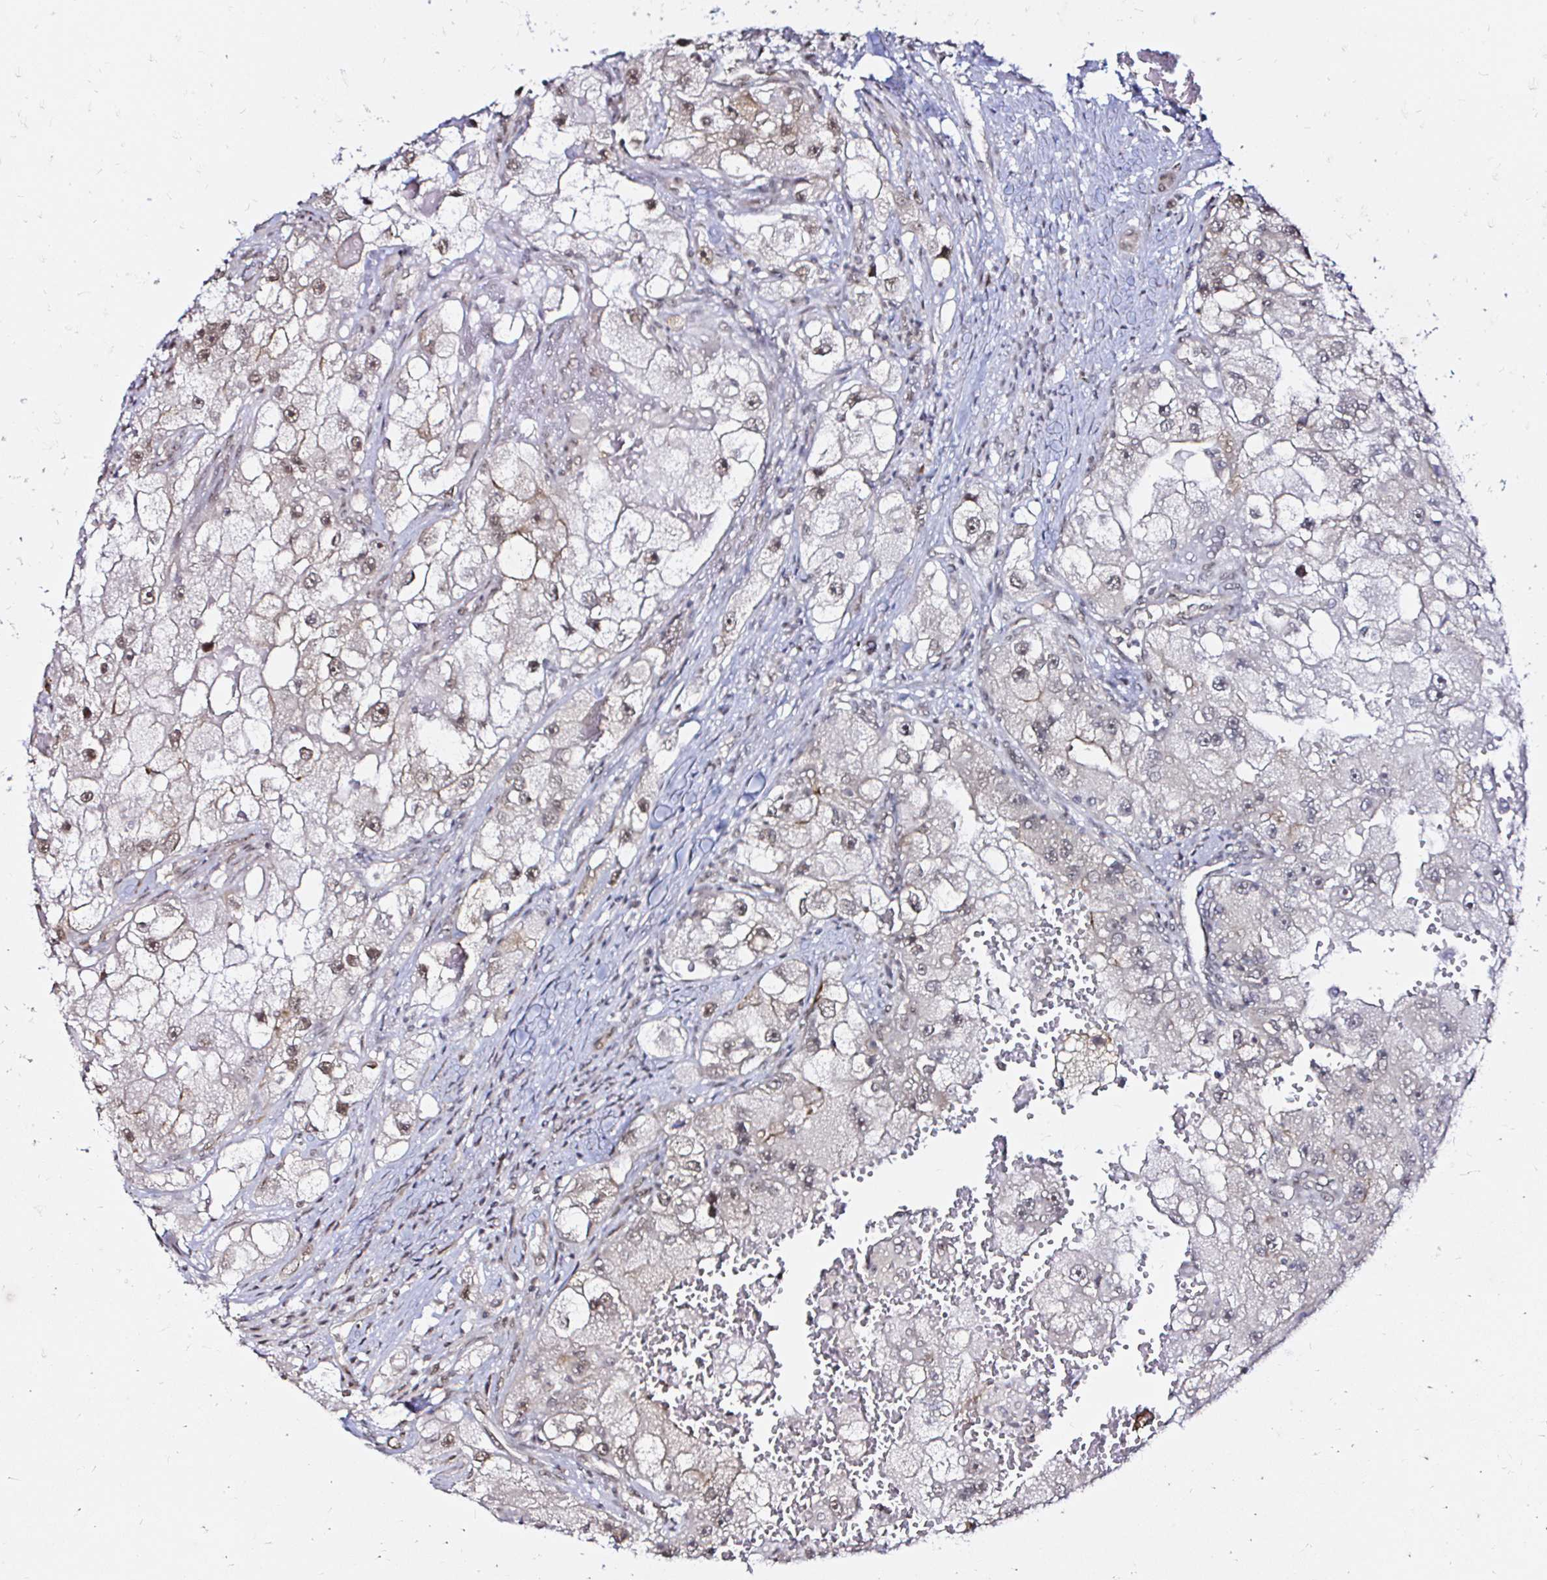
{"staining": {"intensity": "weak", "quantity": "<25%", "location": "nuclear"}, "tissue": "renal cancer", "cell_type": "Tumor cells", "image_type": "cancer", "snomed": [{"axis": "morphology", "description": "Adenocarcinoma, NOS"}, {"axis": "topography", "description": "Kidney"}], "caption": "Tumor cells show no significant expression in renal adenocarcinoma.", "gene": "SNRPC", "patient": {"sex": "male", "age": 63}}